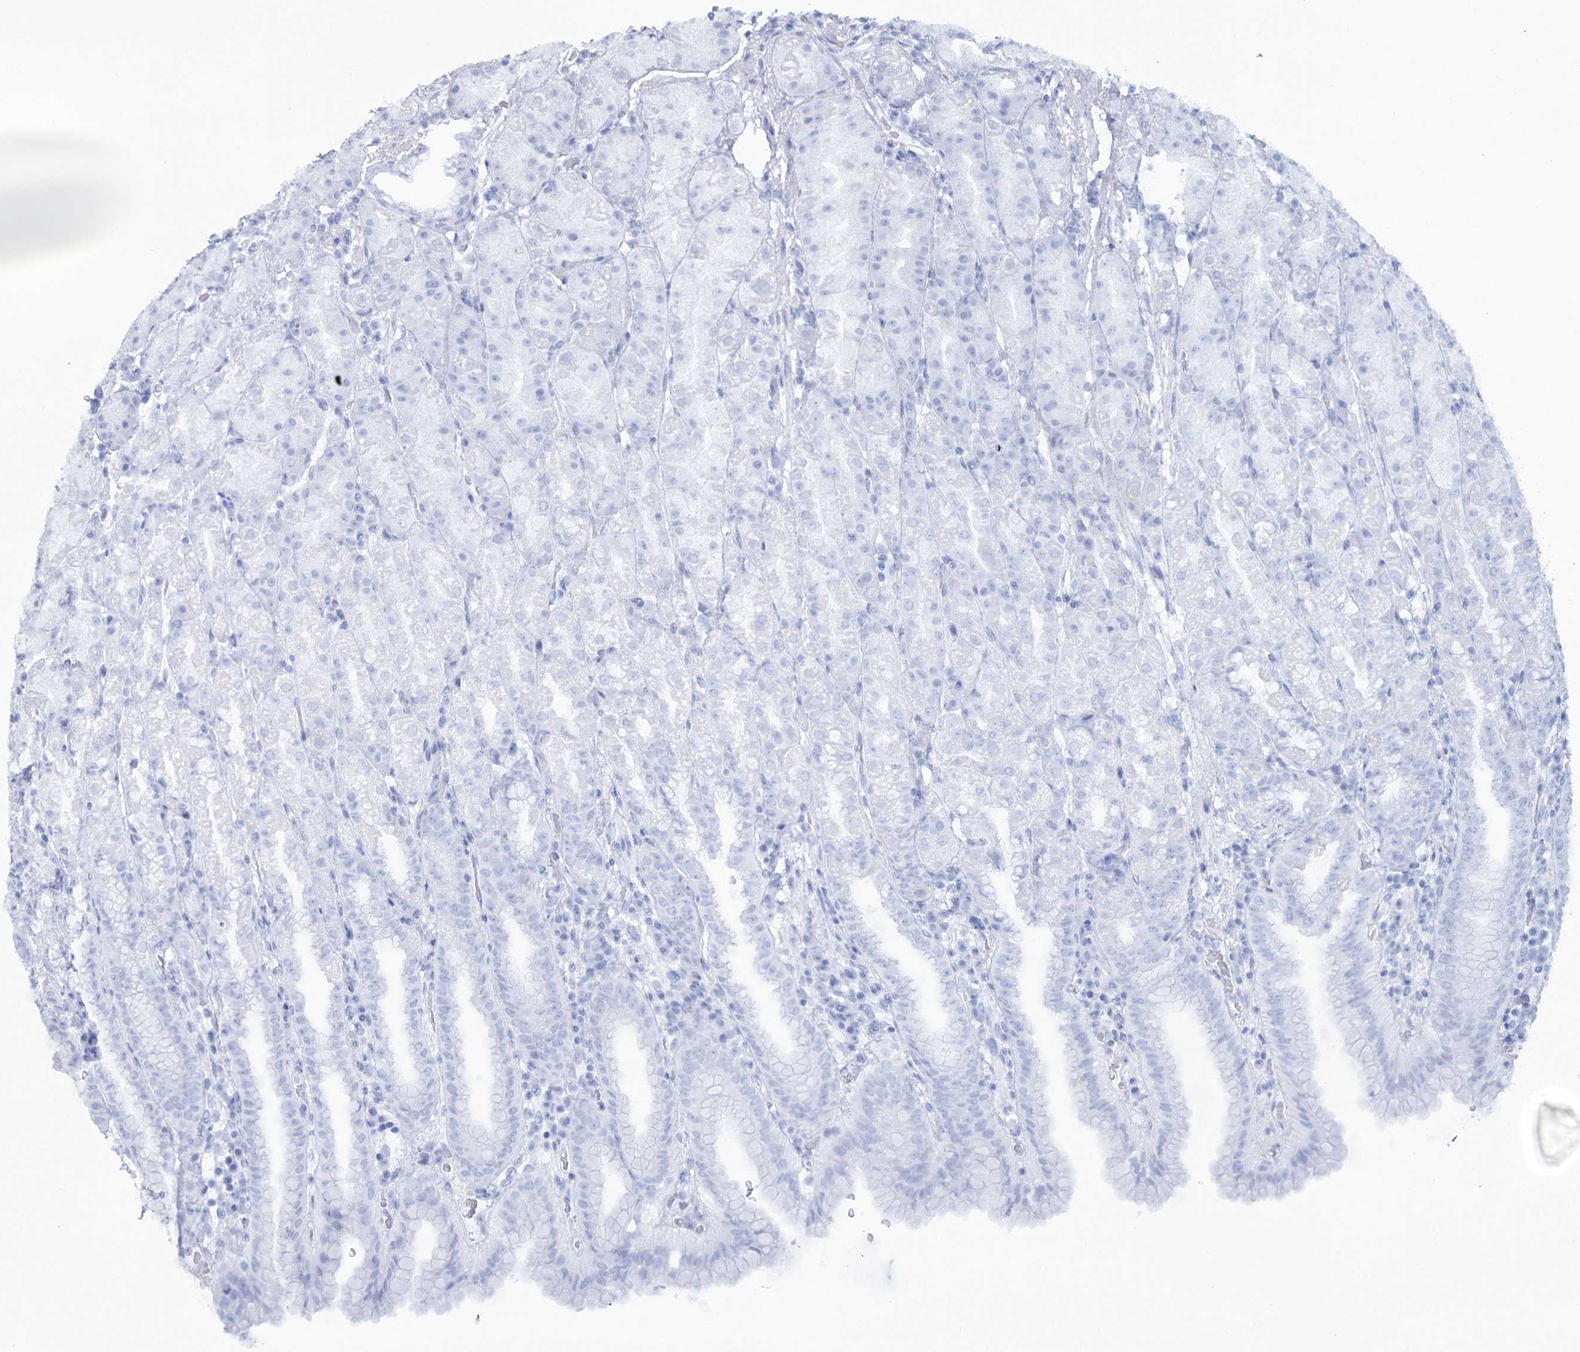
{"staining": {"intensity": "negative", "quantity": "none", "location": "none"}, "tissue": "stomach", "cell_type": "Glandular cells", "image_type": "normal", "snomed": [{"axis": "morphology", "description": "Normal tissue, NOS"}, {"axis": "topography", "description": "Stomach, upper"}], "caption": "An IHC histopathology image of unremarkable stomach is shown. There is no staining in glandular cells of stomach.", "gene": "CCDC88A", "patient": {"sex": "male", "age": 68}}